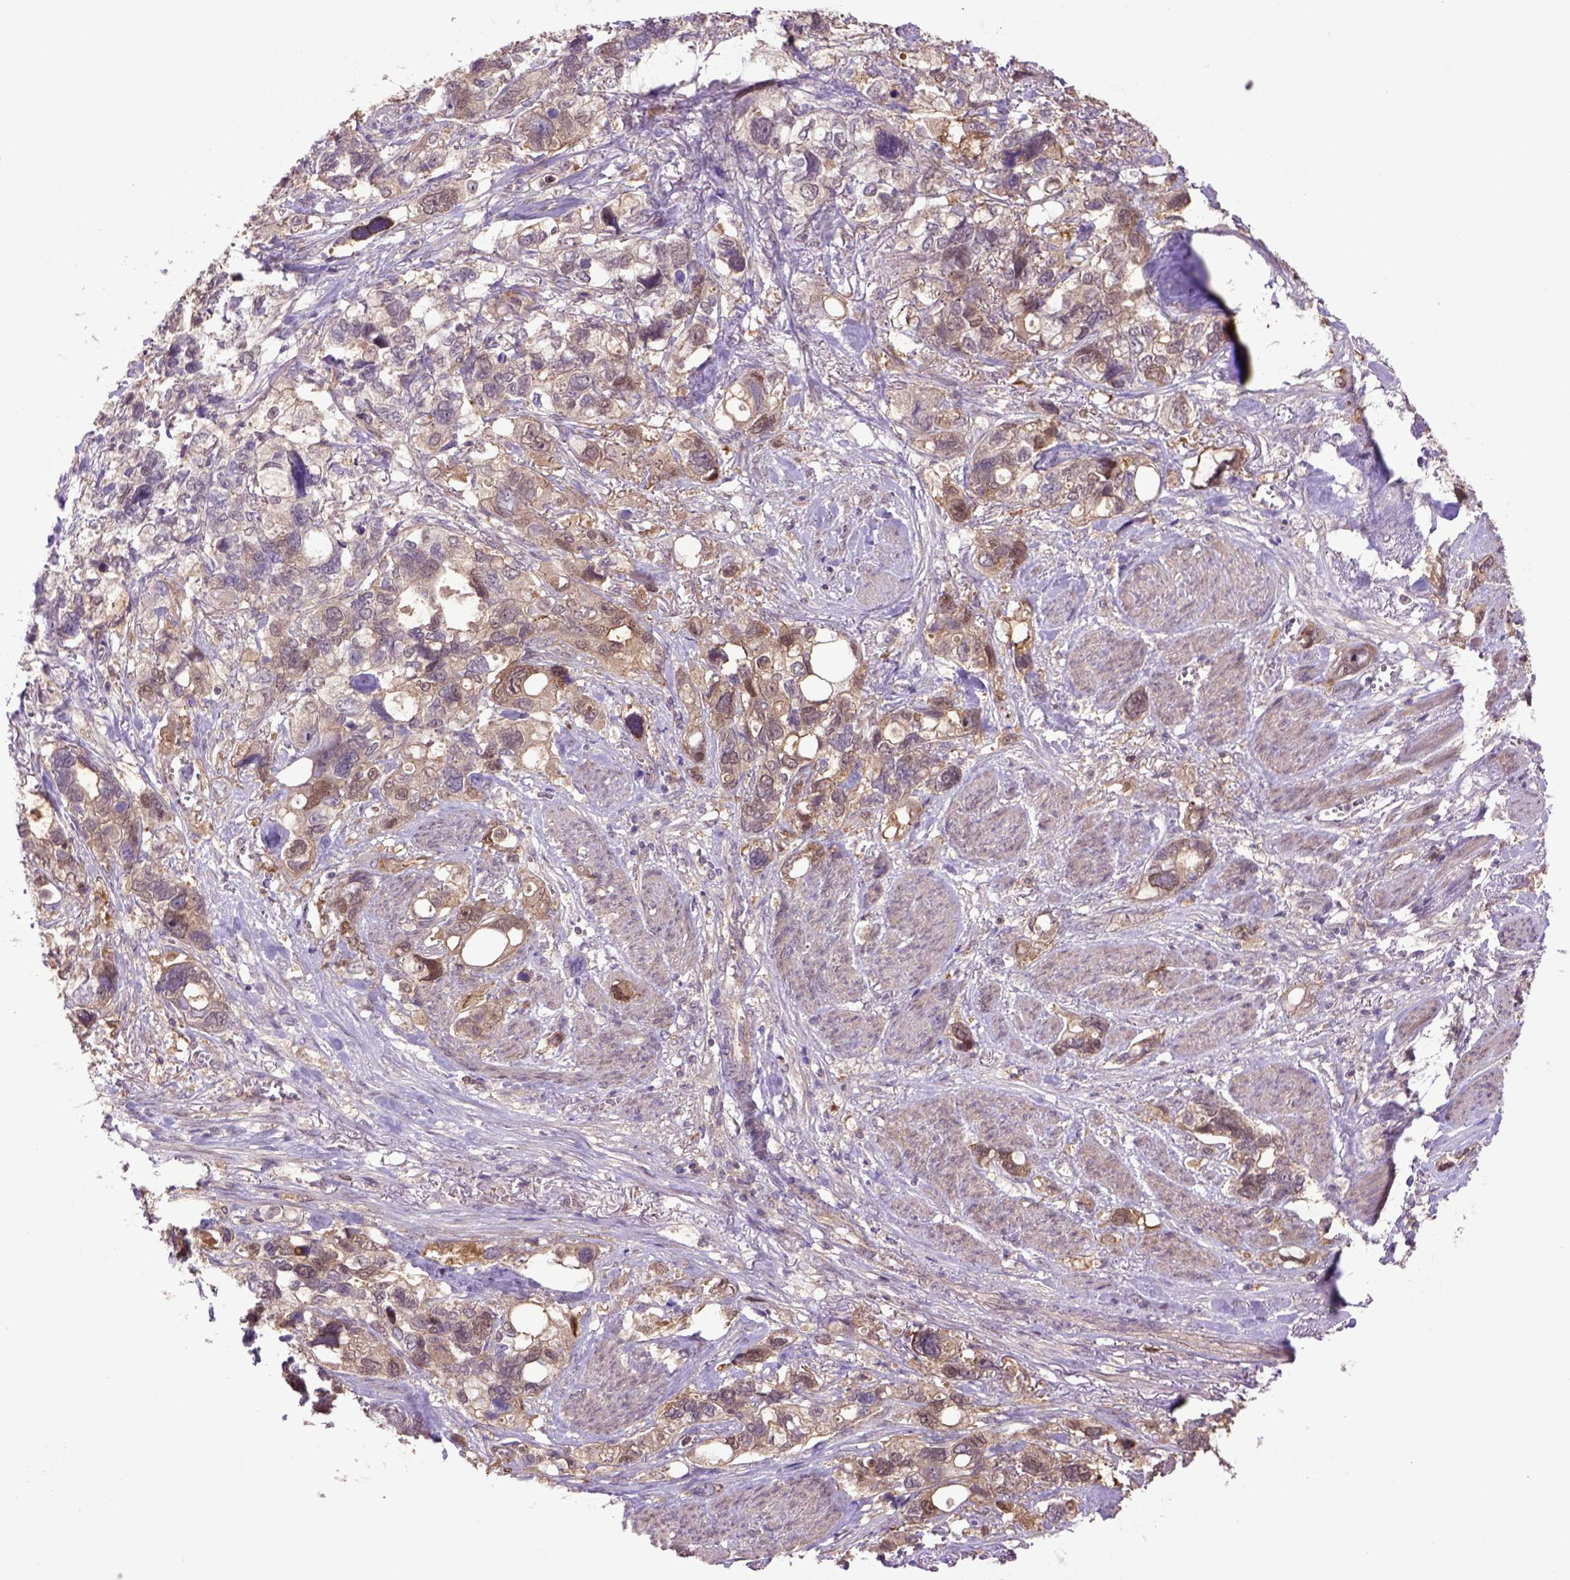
{"staining": {"intensity": "moderate", "quantity": ">75%", "location": "cytoplasmic/membranous"}, "tissue": "stomach cancer", "cell_type": "Tumor cells", "image_type": "cancer", "snomed": [{"axis": "morphology", "description": "Adenocarcinoma, NOS"}, {"axis": "topography", "description": "Stomach, upper"}], "caption": "Protein analysis of stomach cancer (adenocarcinoma) tissue demonstrates moderate cytoplasmic/membranous expression in about >75% of tumor cells. Immunohistochemistry stains the protein in brown and the nuclei are stained blue.", "gene": "HSPBP1", "patient": {"sex": "female", "age": 81}}